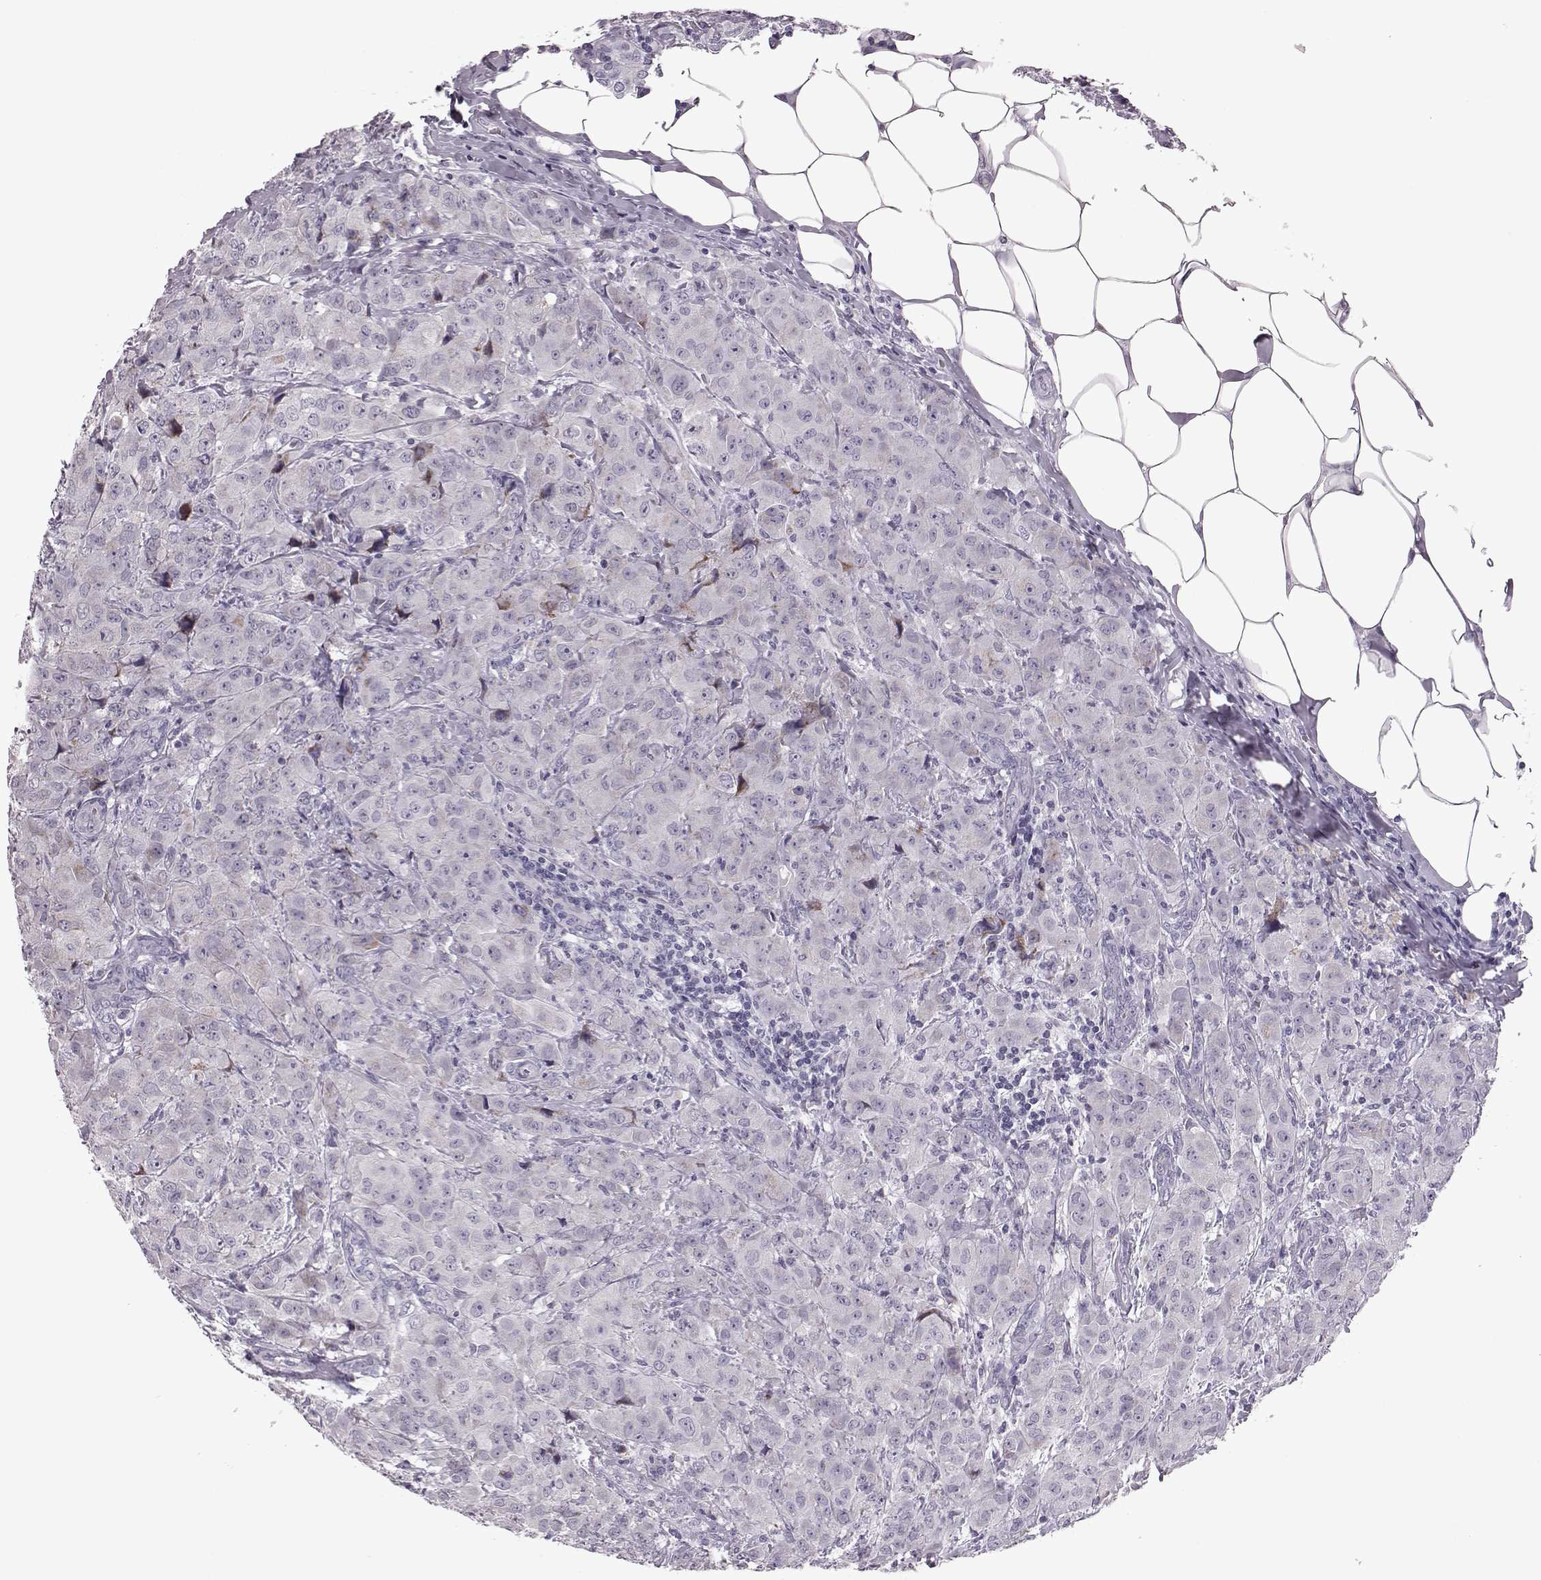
{"staining": {"intensity": "negative", "quantity": "none", "location": "none"}, "tissue": "breast cancer", "cell_type": "Tumor cells", "image_type": "cancer", "snomed": [{"axis": "morphology", "description": "Normal tissue, NOS"}, {"axis": "morphology", "description": "Duct carcinoma"}, {"axis": "topography", "description": "Breast"}], "caption": "Photomicrograph shows no significant protein expression in tumor cells of breast intraductal carcinoma.", "gene": "RIMS2", "patient": {"sex": "female", "age": 43}}